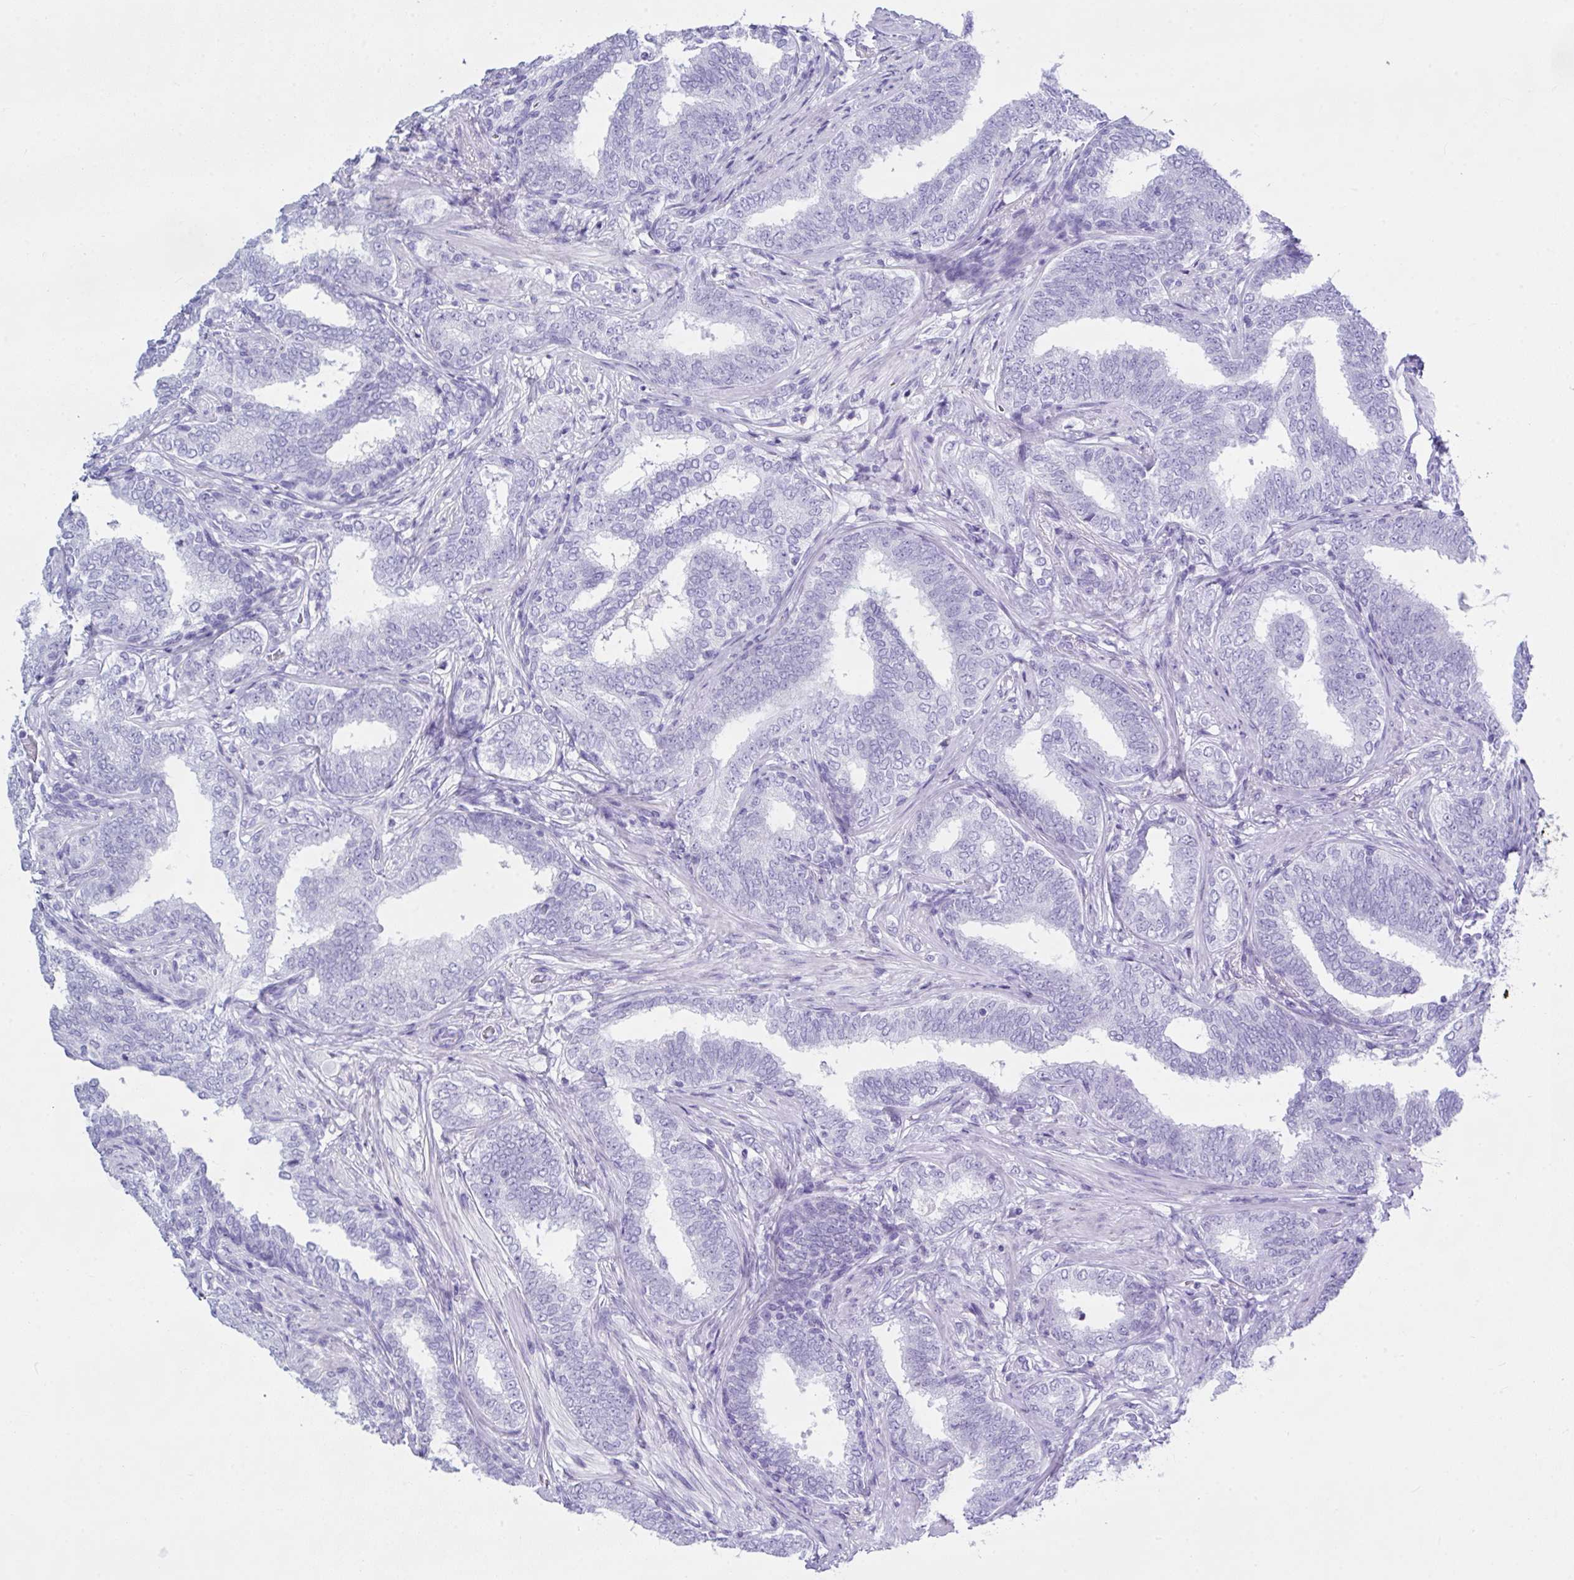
{"staining": {"intensity": "negative", "quantity": "none", "location": "none"}, "tissue": "prostate cancer", "cell_type": "Tumor cells", "image_type": "cancer", "snomed": [{"axis": "morphology", "description": "Adenocarcinoma, High grade"}, {"axis": "topography", "description": "Prostate"}], "caption": "High magnification brightfield microscopy of prostate cancer stained with DAB (brown) and counterstained with hematoxylin (blue): tumor cells show no significant positivity.", "gene": "LGALS4", "patient": {"sex": "male", "age": 72}}